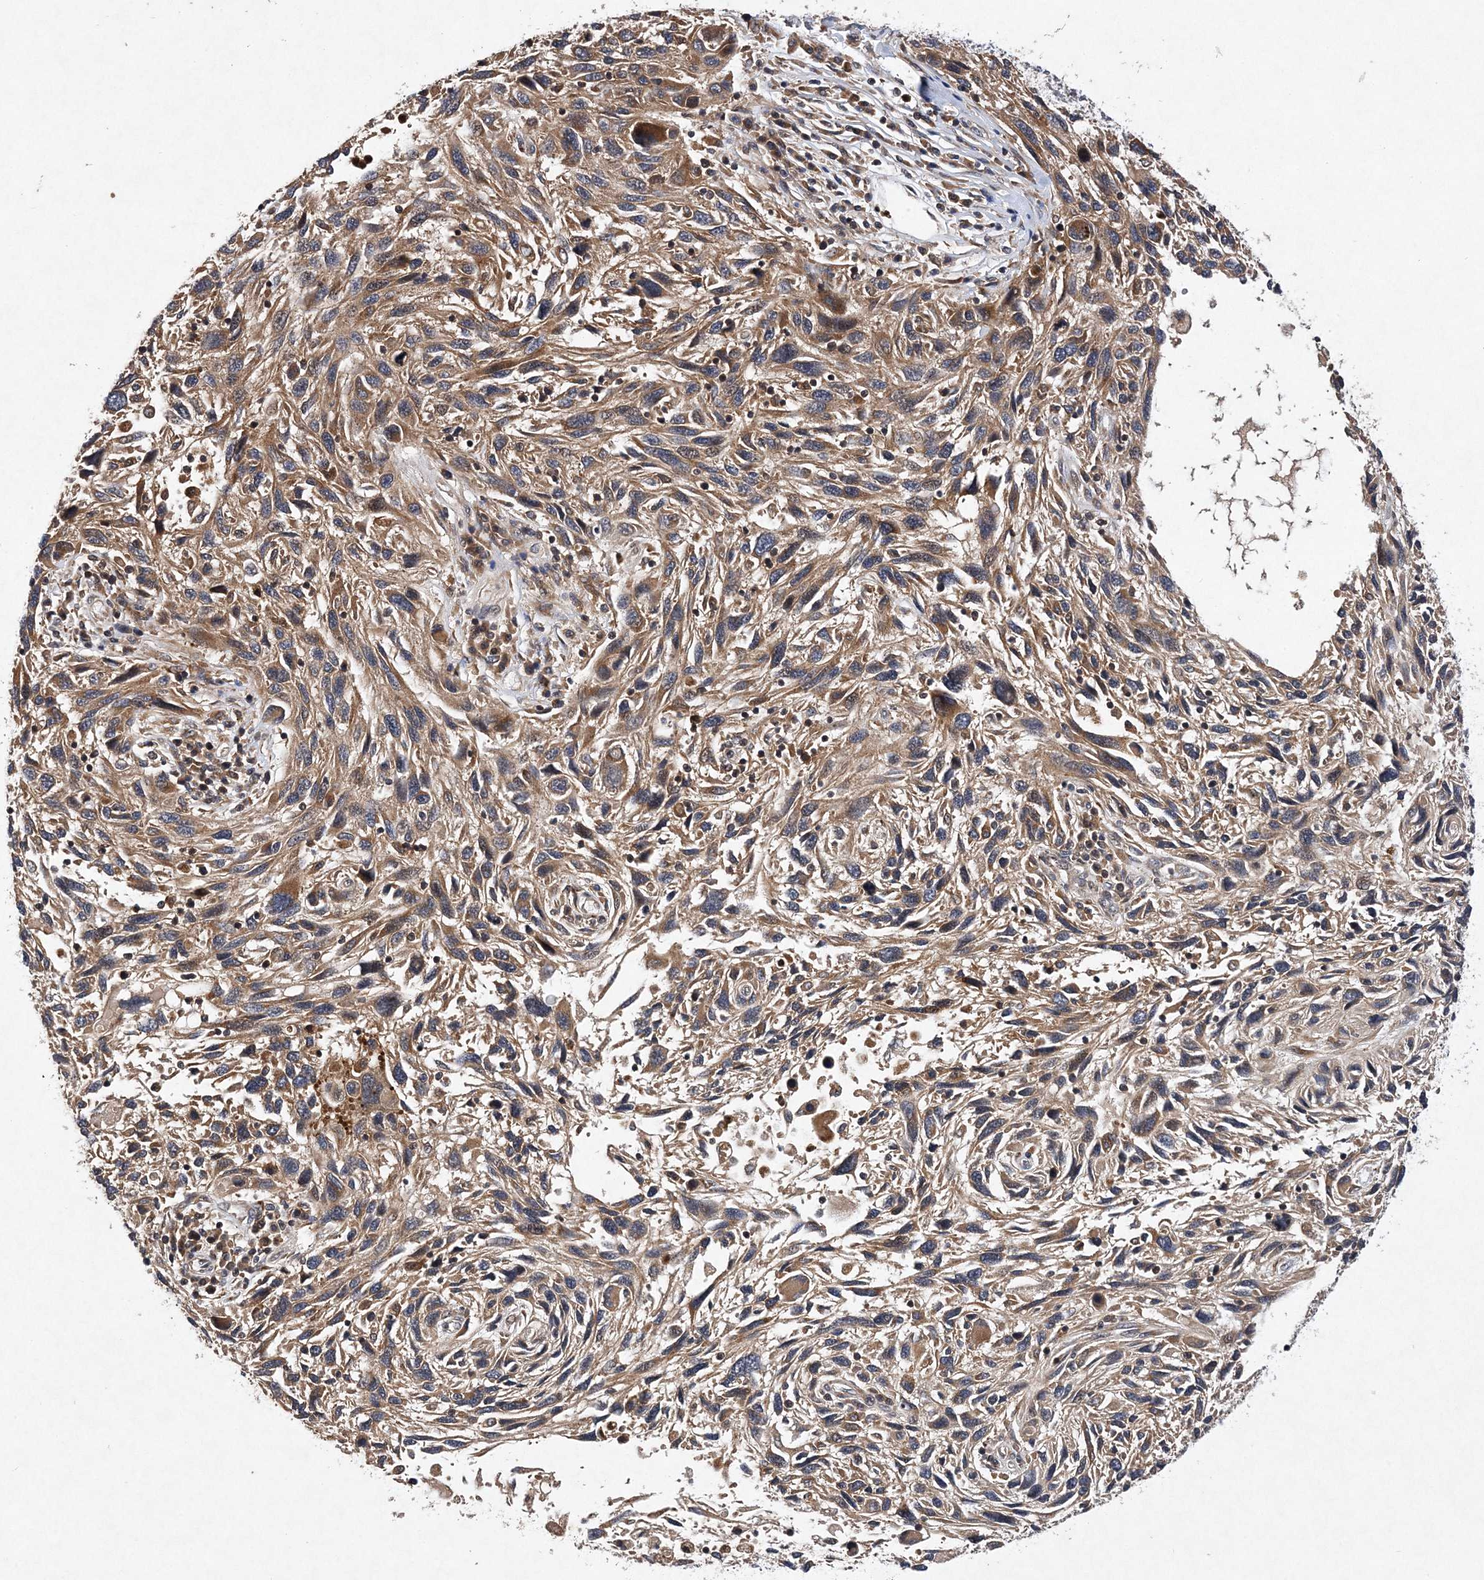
{"staining": {"intensity": "weak", "quantity": ">75%", "location": "cytoplasmic/membranous"}, "tissue": "melanoma", "cell_type": "Tumor cells", "image_type": "cancer", "snomed": [{"axis": "morphology", "description": "Malignant melanoma, NOS"}, {"axis": "topography", "description": "Skin"}], "caption": "This micrograph reveals immunohistochemistry staining of melanoma, with low weak cytoplasmic/membranous positivity in about >75% of tumor cells.", "gene": "PROSER1", "patient": {"sex": "male", "age": 53}}